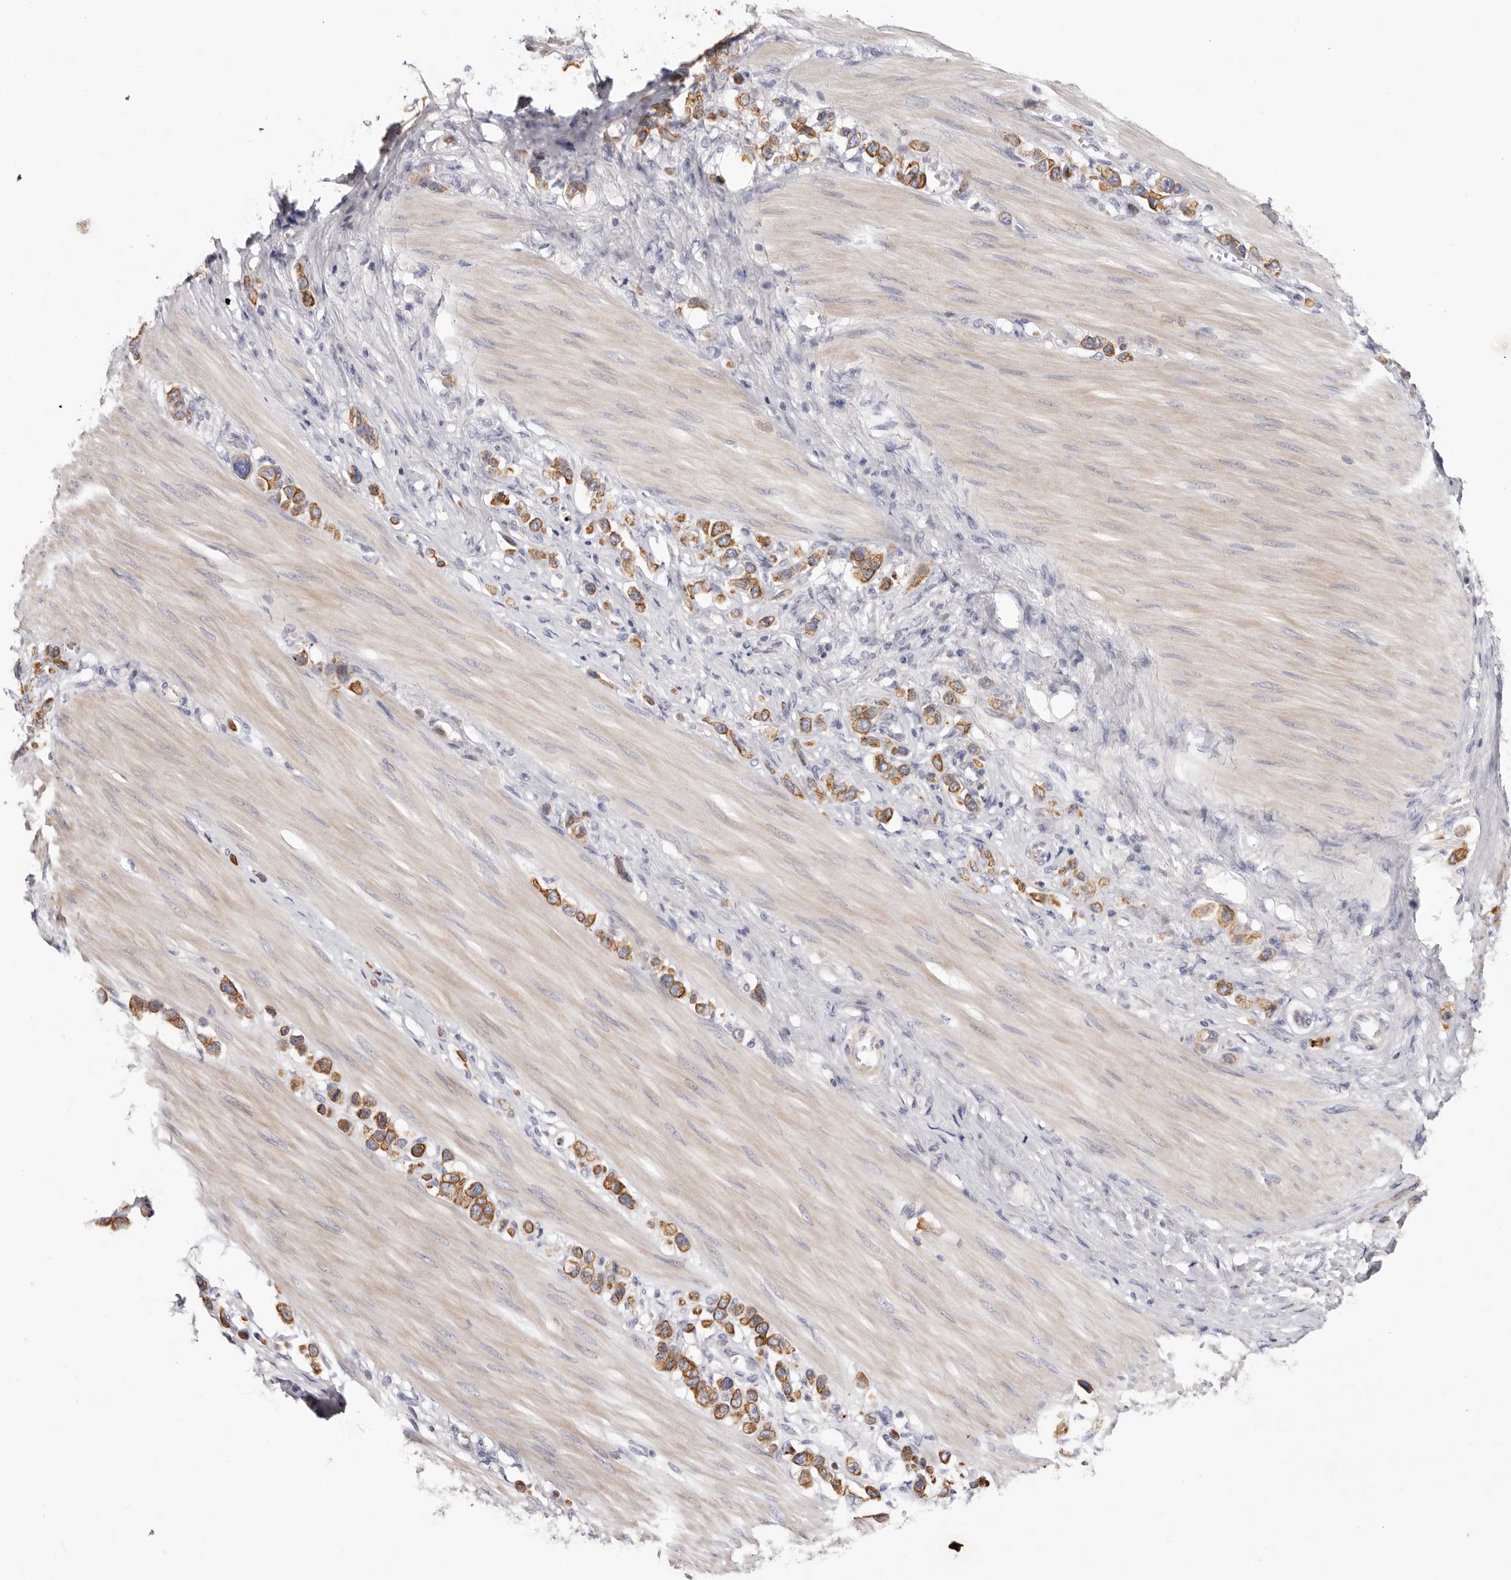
{"staining": {"intensity": "moderate", "quantity": ">75%", "location": "cytoplasmic/membranous"}, "tissue": "stomach cancer", "cell_type": "Tumor cells", "image_type": "cancer", "snomed": [{"axis": "morphology", "description": "Adenocarcinoma, NOS"}, {"axis": "topography", "description": "Stomach"}], "caption": "Immunohistochemical staining of stomach cancer displays medium levels of moderate cytoplasmic/membranous protein positivity in approximately >75% of tumor cells. (DAB IHC with brightfield microscopy, high magnification).", "gene": "STK16", "patient": {"sex": "female", "age": 65}}